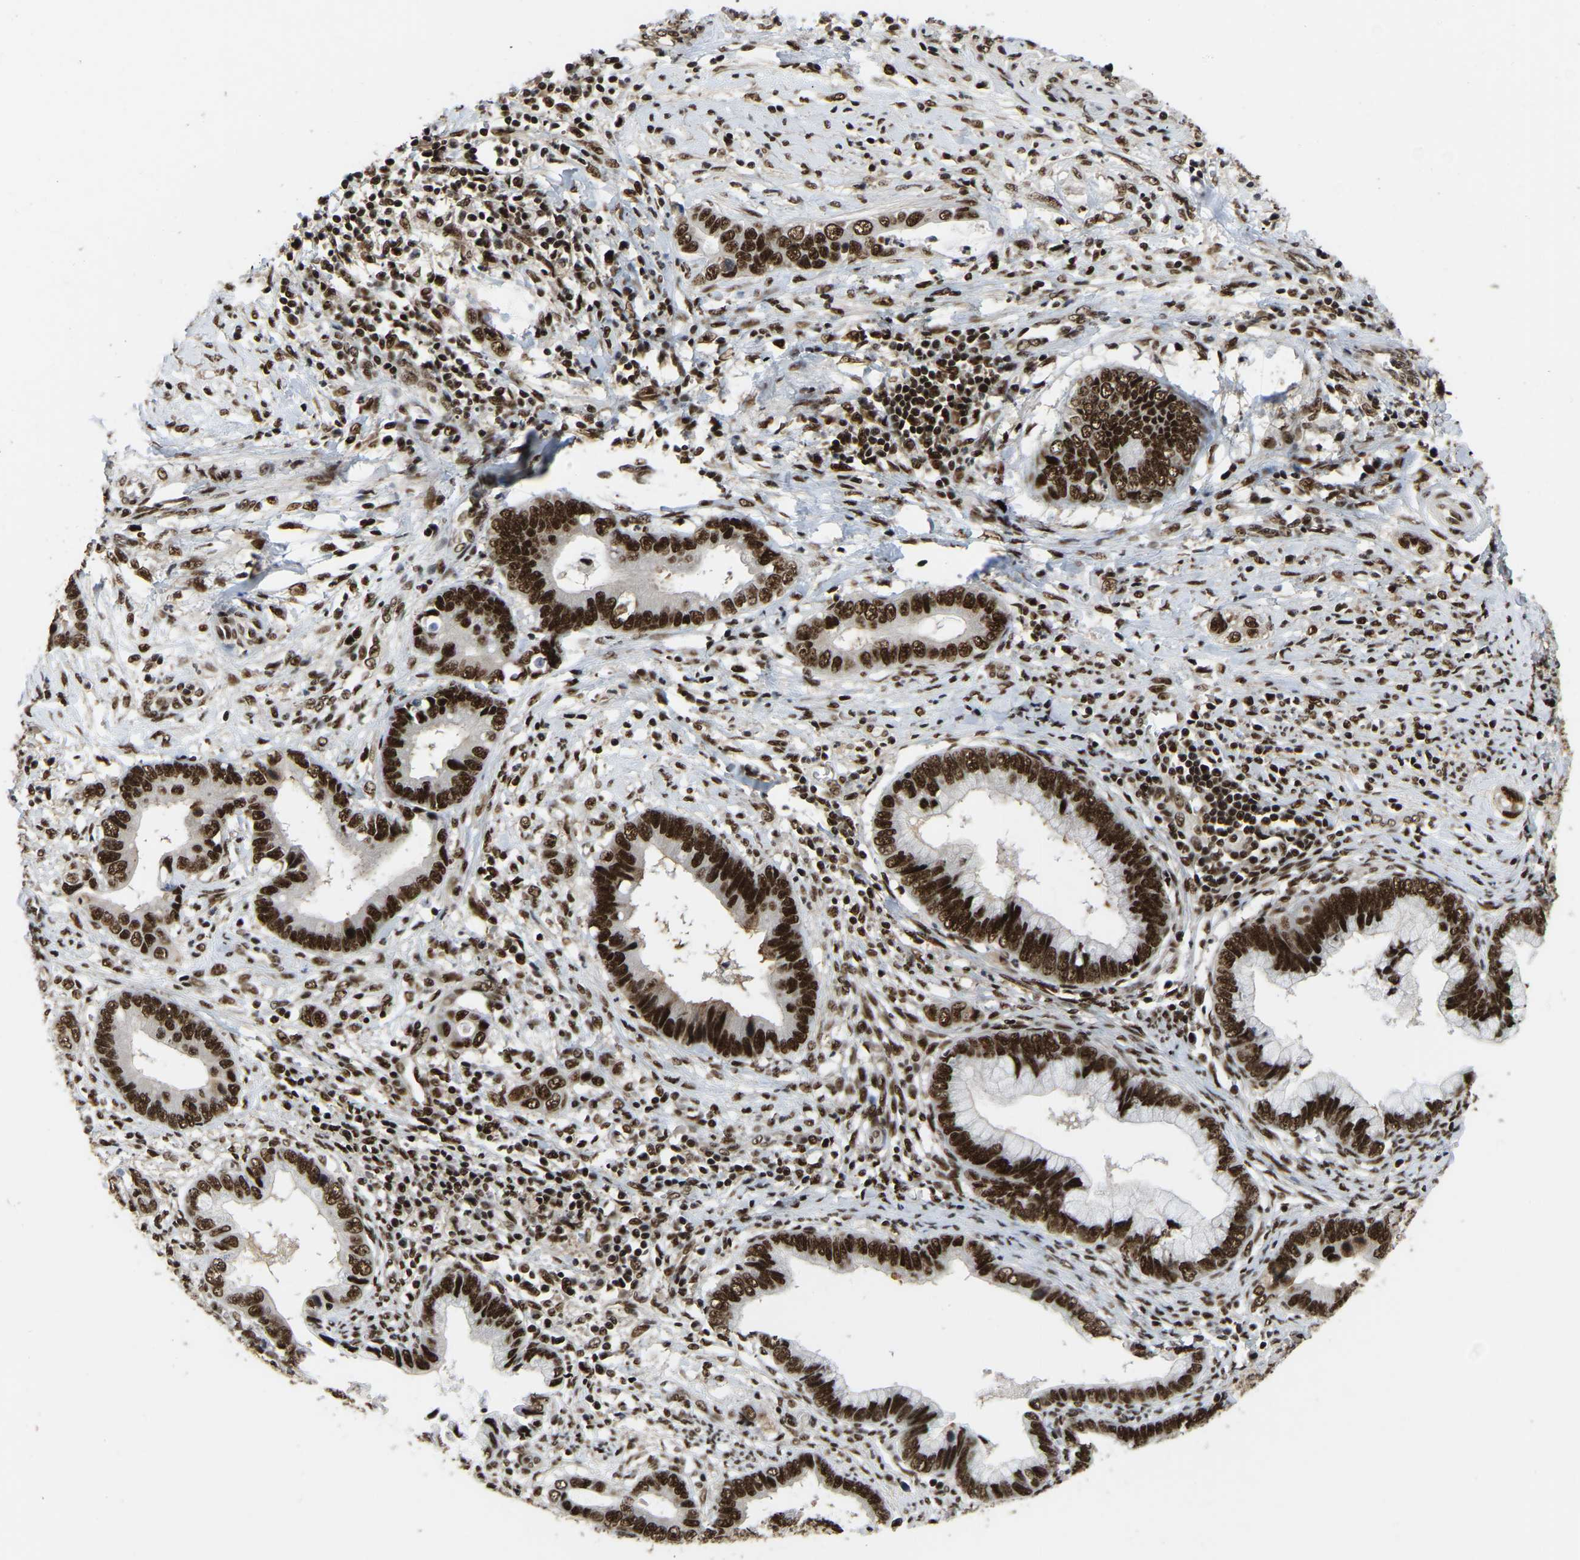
{"staining": {"intensity": "strong", "quantity": ">75%", "location": "nuclear"}, "tissue": "cervical cancer", "cell_type": "Tumor cells", "image_type": "cancer", "snomed": [{"axis": "morphology", "description": "Adenocarcinoma, NOS"}, {"axis": "topography", "description": "Cervix"}], "caption": "The photomicrograph demonstrates a brown stain indicating the presence of a protein in the nuclear of tumor cells in cervical adenocarcinoma.", "gene": "TBL1XR1", "patient": {"sex": "female", "age": 44}}